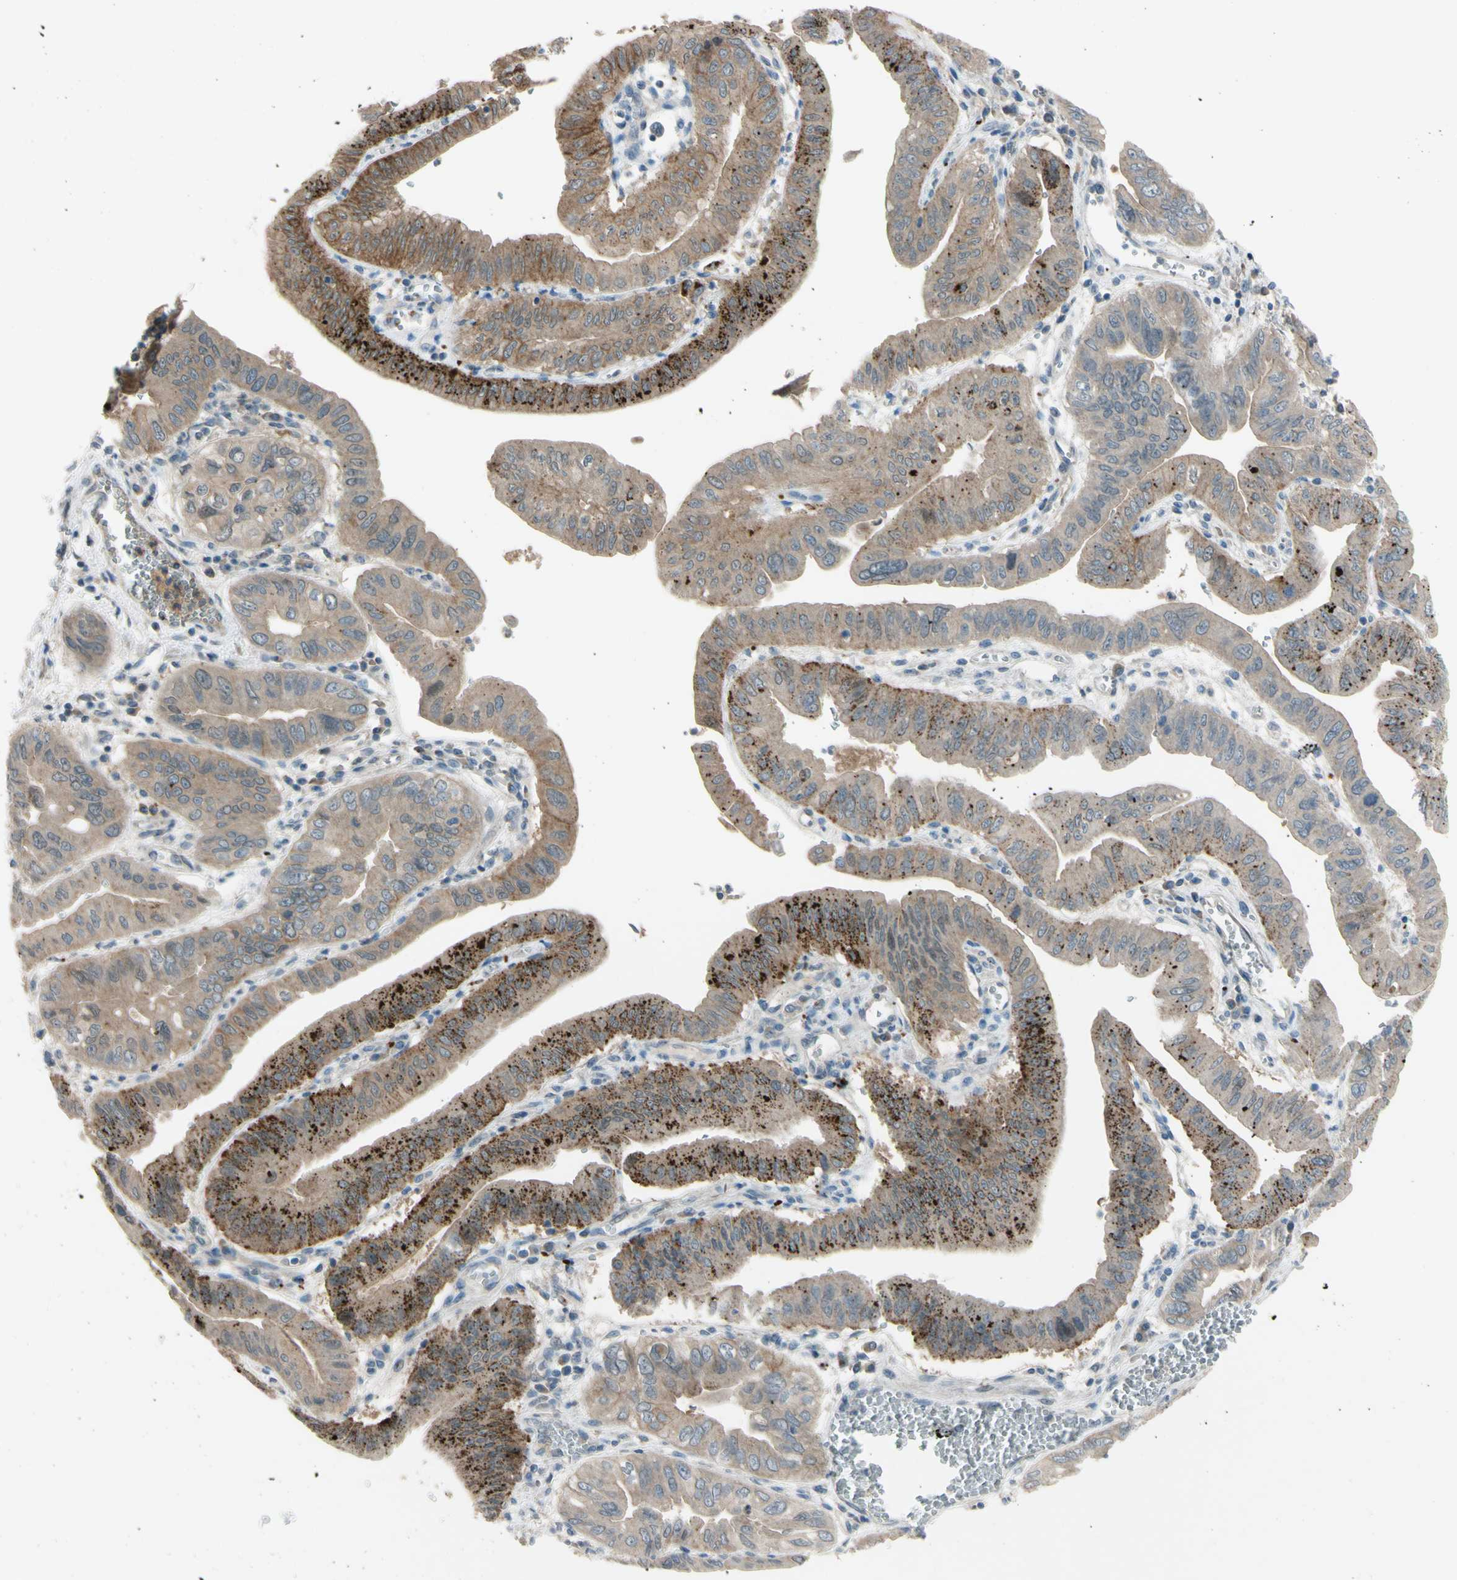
{"staining": {"intensity": "weak", "quantity": ">75%", "location": "cytoplasmic/membranous"}, "tissue": "pancreatic cancer", "cell_type": "Tumor cells", "image_type": "cancer", "snomed": [{"axis": "morphology", "description": "Normal tissue, NOS"}, {"axis": "topography", "description": "Lymph node"}], "caption": "Weak cytoplasmic/membranous positivity is appreciated in approximately >75% of tumor cells in pancreatic cancer.", "gene": "AFP", "patient": {"sex": "male", "age": 50}}